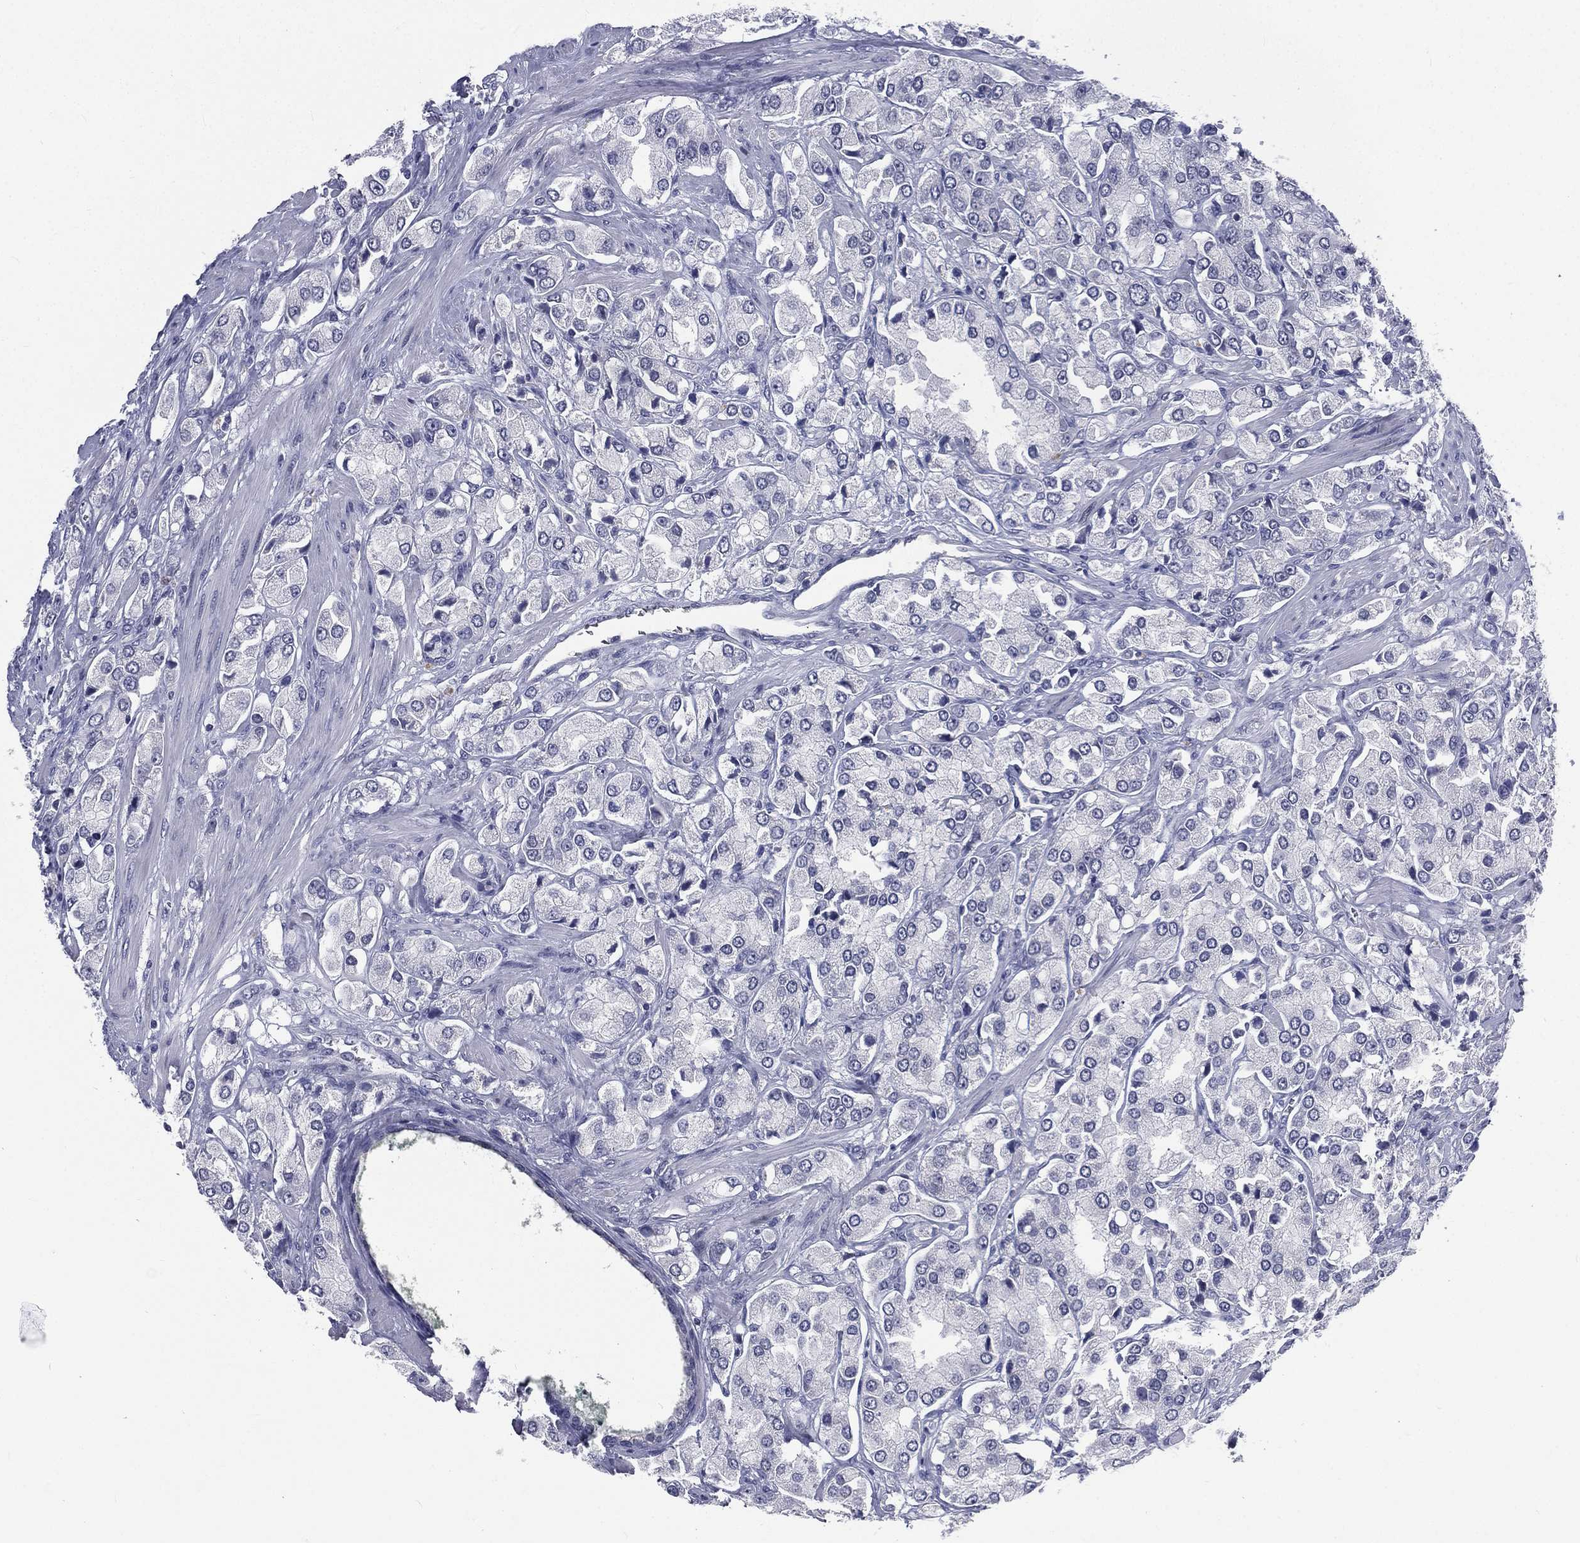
{"staining": {"intensity": "negative", "quantity": "none", "location": "none"}, "tissue": "prostate cancer", "cell_type": "Tumor cells", "image_type": "cancer", "snomed": [{"axis": "morphology", "description": "Adenocarcinoma, NOS"}, {"axis": "topography", "description": "Prostate and seminal vesicle, NOS"}, {"axis": "topography", "description": "Prostate"}], "caption": "Tumor cells show no significant protein expression in adenocarcinoma (prostate). (Brightfield microscopy of DAB immunohistochemistry (IHC) at high magnification).", "gene": "IFT27", "patient": {"sex": "male", "age": 64}}